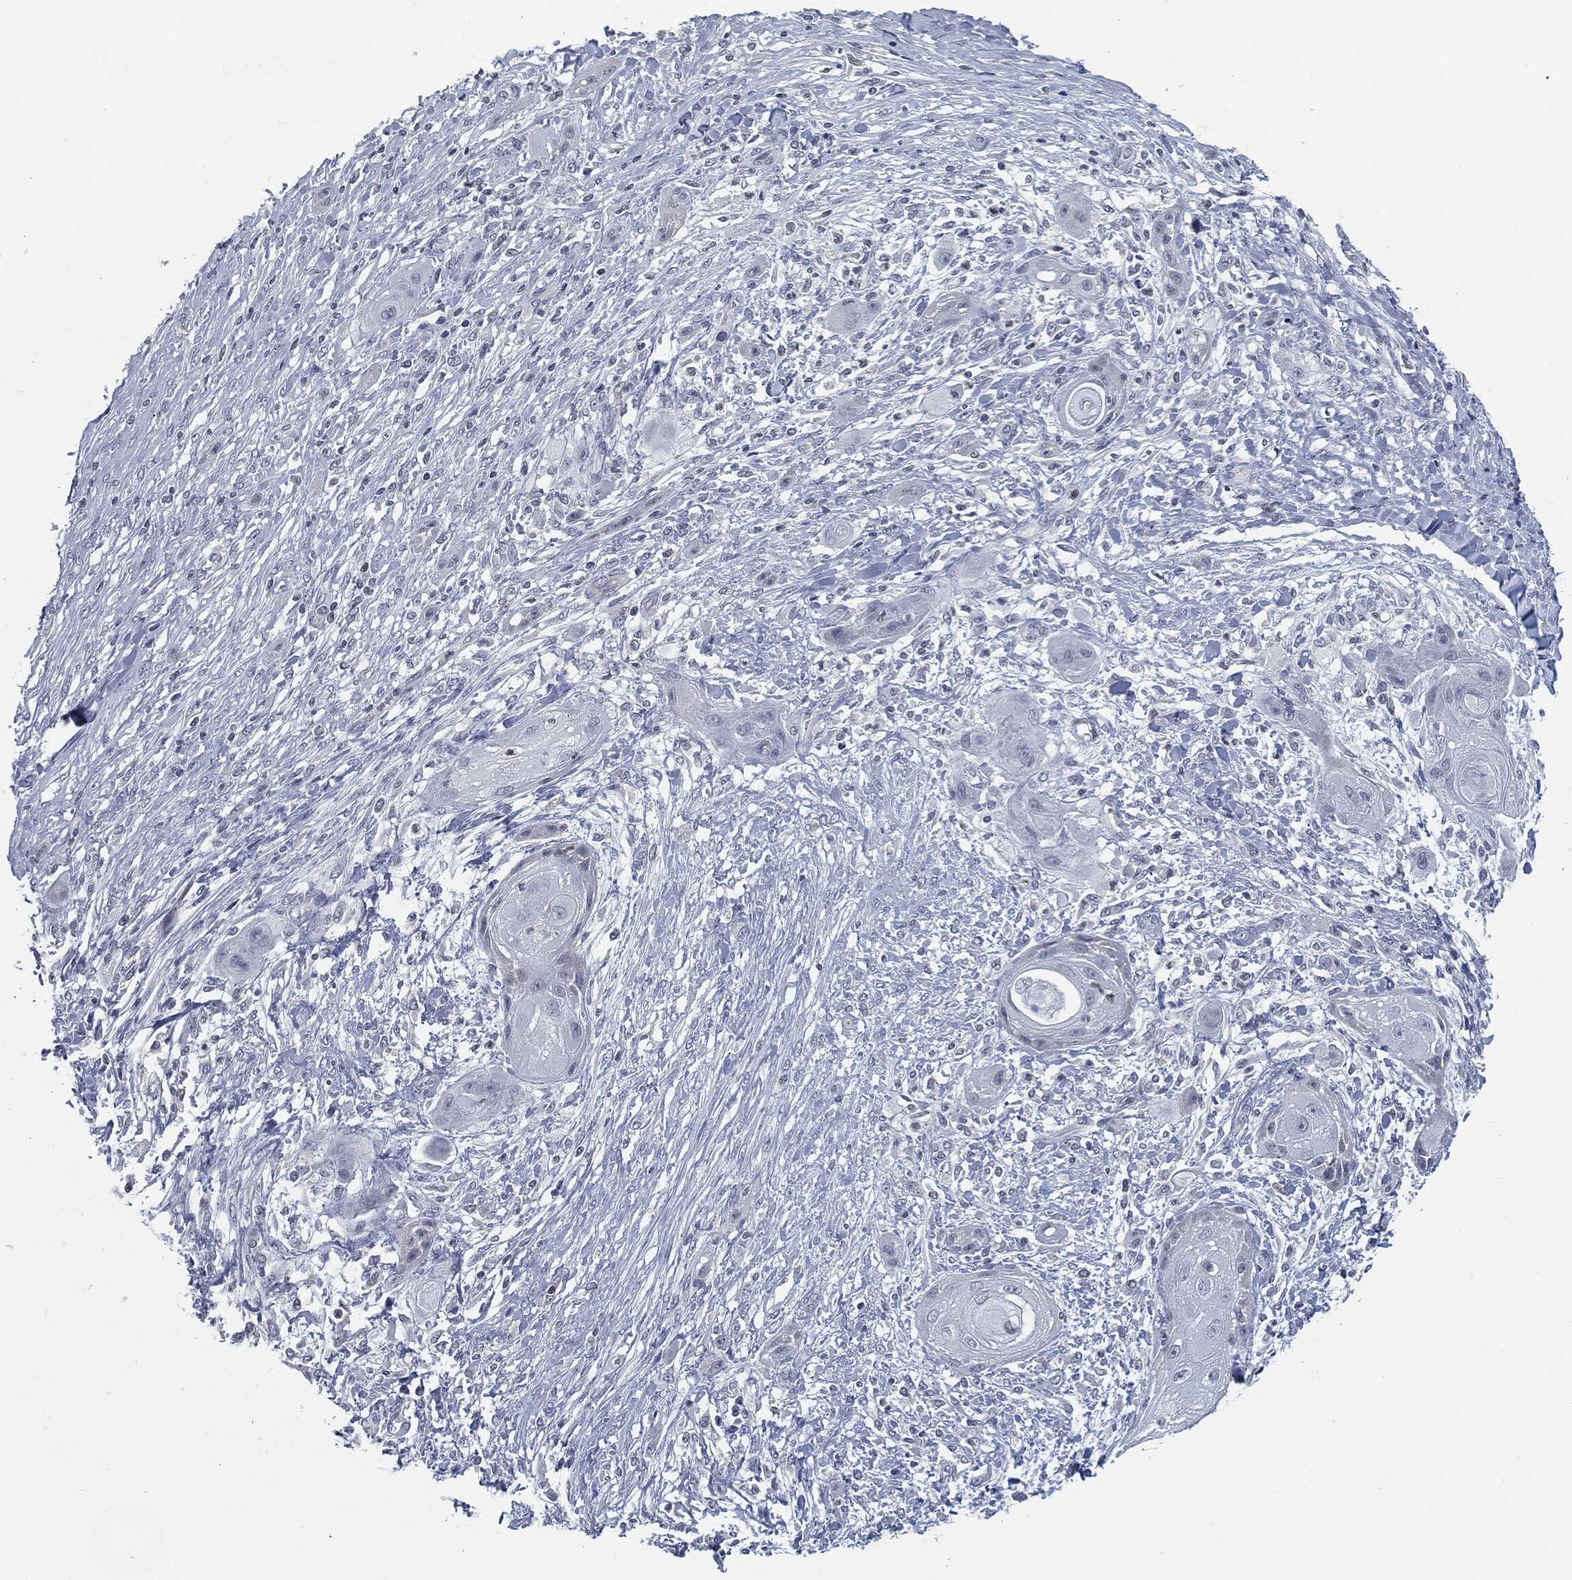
{"staining": {"intensity": "negative", "quantity": "none", "location": "none"}, "tissue": "skin cancer", "cell_type": "Tumor cells", "image_type": "cancer", "snomed": [{"axis": "morphology", "description": "Squamous cell carcinoma, NOS"}, {"axis": "topography", "description": "Skin"}], "caption": "Photomicrograph shows no protein staining in tumor cells of skin cancer (squamous cell carcinoma) tissue.", "gene": "PROM1", "patient": {"sex": "male", "age": 62}}